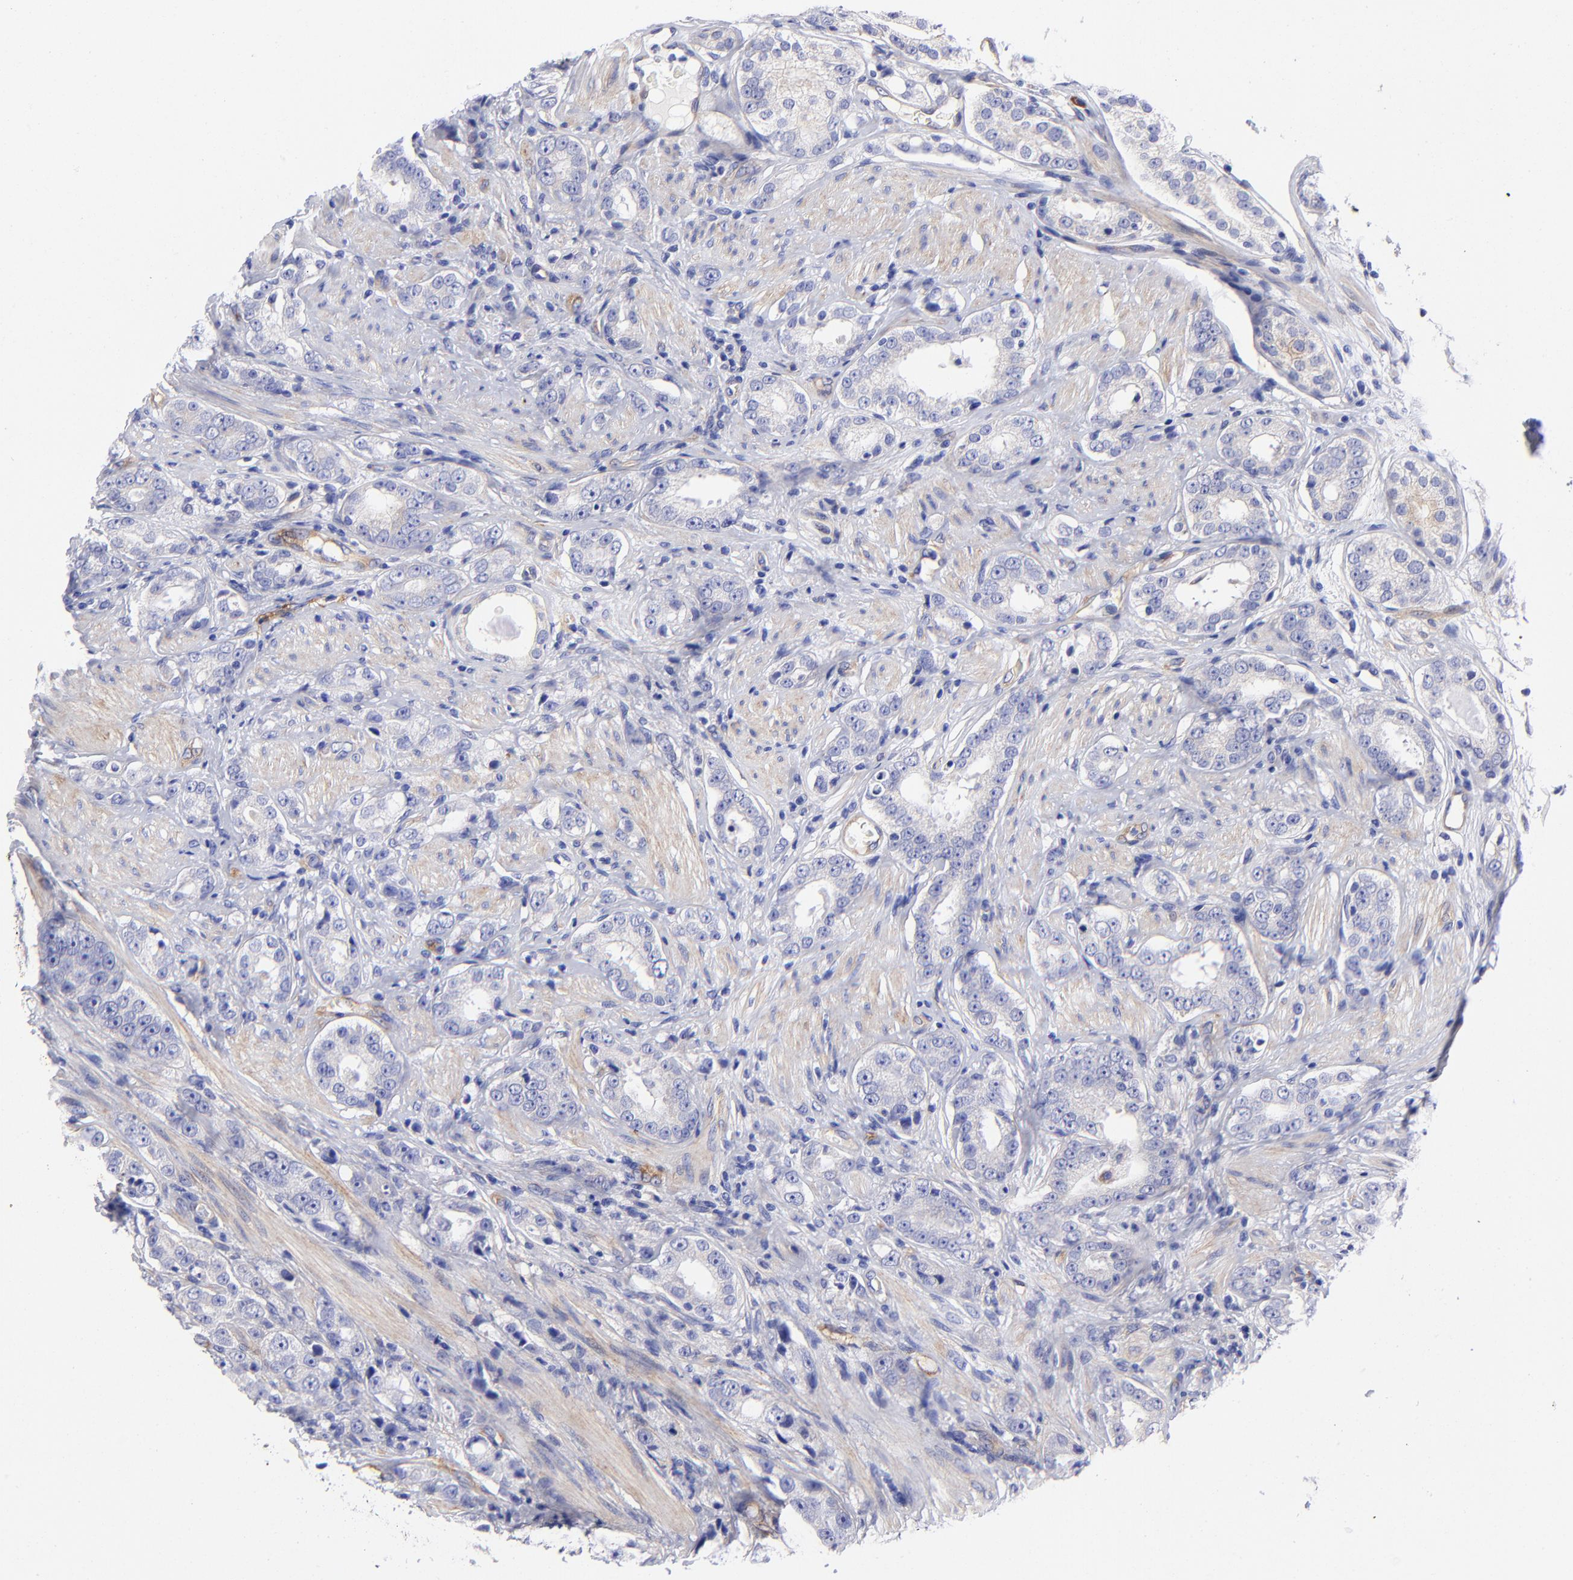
{"staining": {"intensity": "moderate", "quantity": "<25%", "location": "cytoplasmic/membranous"}, "tissue": "prostate cancer", "cell_type": "Tumor cells", "image_type": "cancer", "snomed": [{"axis": "morphology", "description": "Adenocarcinoma, Medium grade"}, {"axis": "topography", "description": "Prostate"}], "caption": "Protein expression analysis of adenocarcinoma (medium-grade) (prostate) displays moderate cytoplasmic/membranous staining in approximately <25% of tumor cells. (Stains: DAB in brown, nuclei in blue, Microscopy: brightfield microscopy at high magnification).", "gene": "PPFIBP1", "patient": {"sex": "male", "age": 53}}